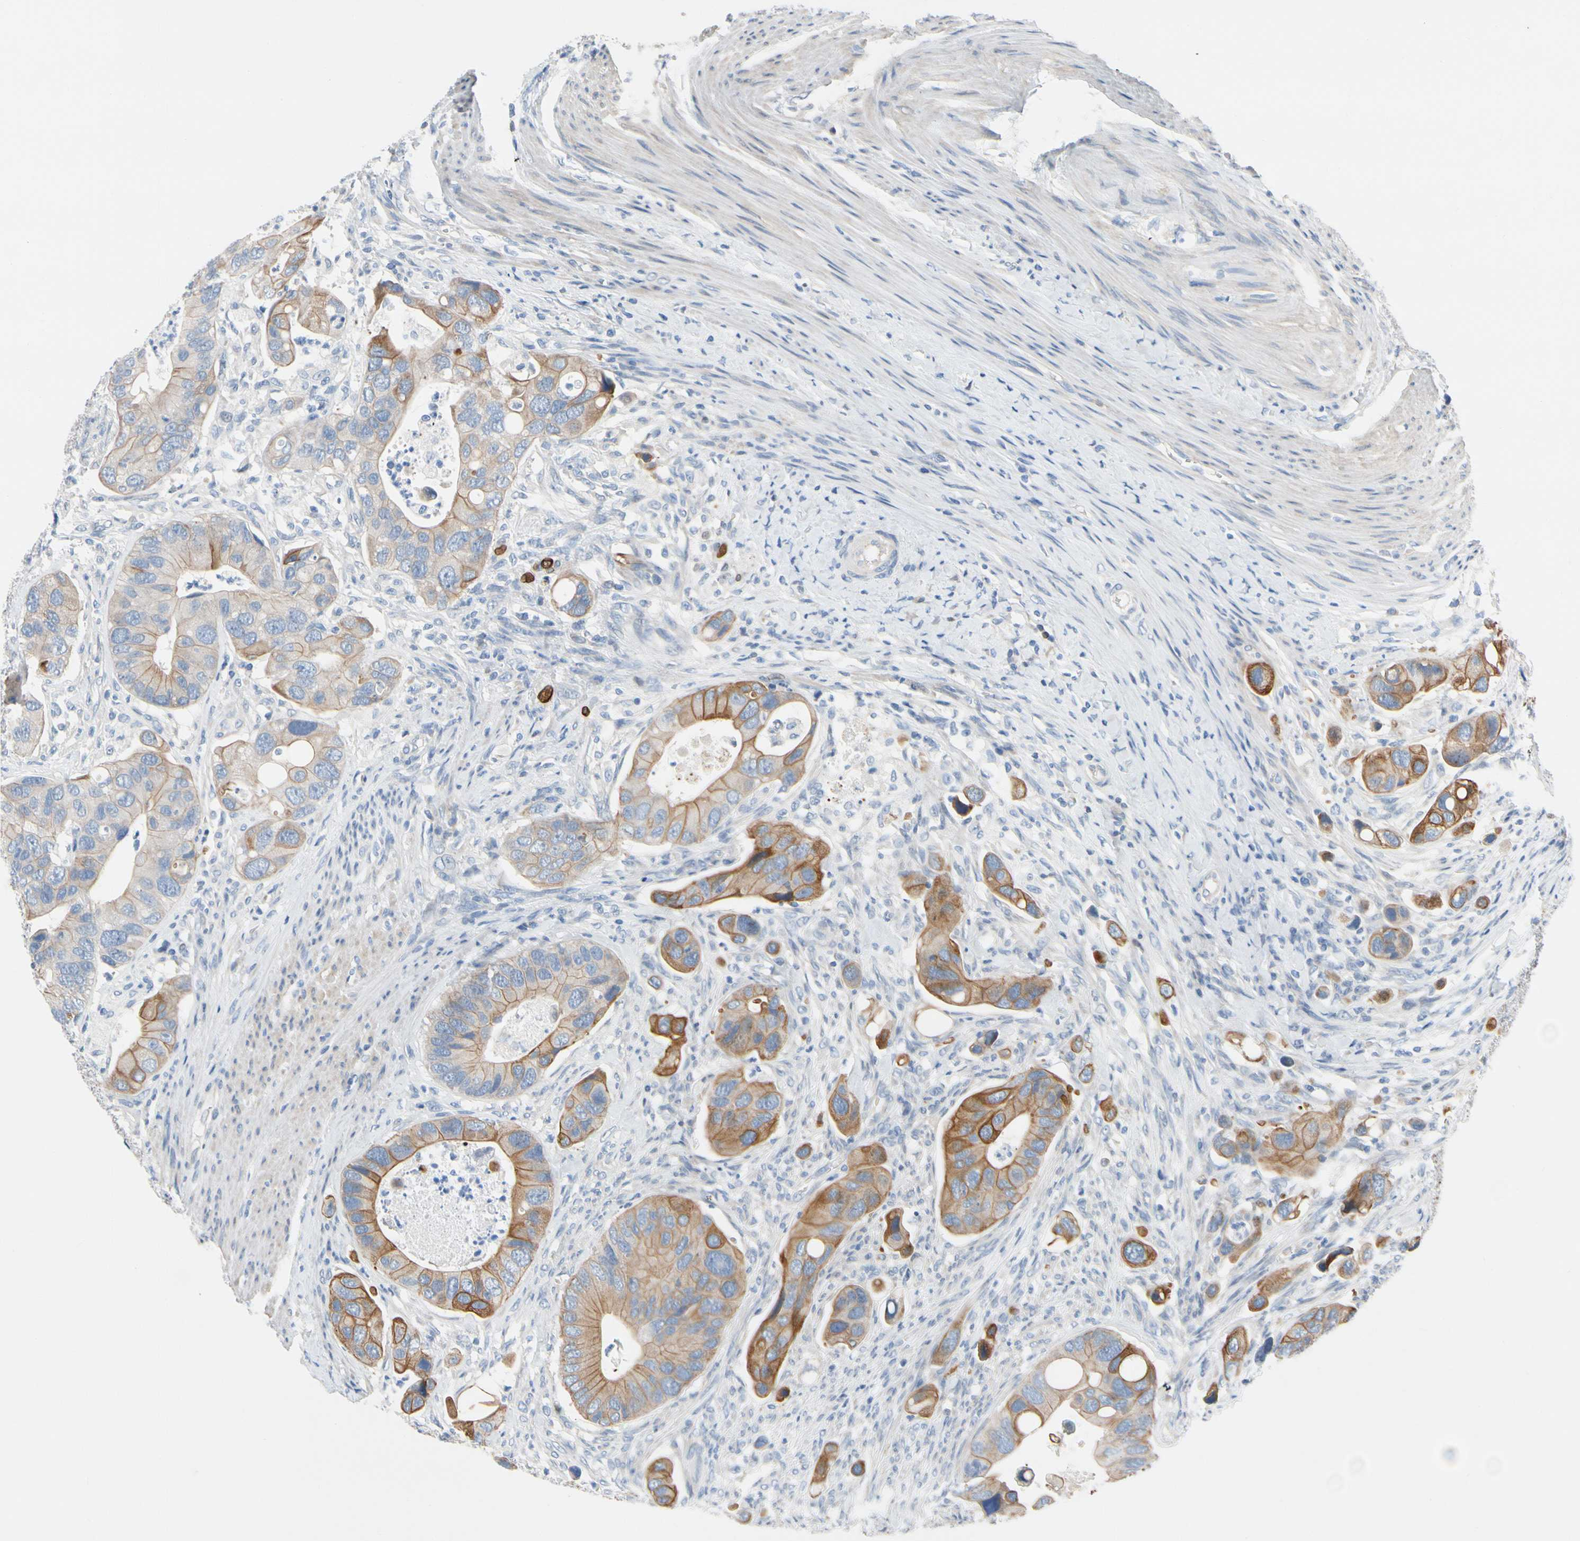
{"staining": {"intensity": "moderate", "quantity": "25%-75%", "location": "cytoplasmic/membranous"}, "tissue": "colorectal cancer", "cell_type": "Tumor cells", "image_type": "cancer", "snomed": [{"axis": "morphology", "description": "Adenocarcinoma, NOS"}, {"axis": "topography", "description": "Rectum"}], "caption": "Protein expression by IHC exhibits moderate cytoplasmic/membranous positivity in approximately 25%-75% of tumor cells in adenocarcinoma (colorectal).", "gene": "ZNF132", "patient": {"sex": "female", "age": 57}}